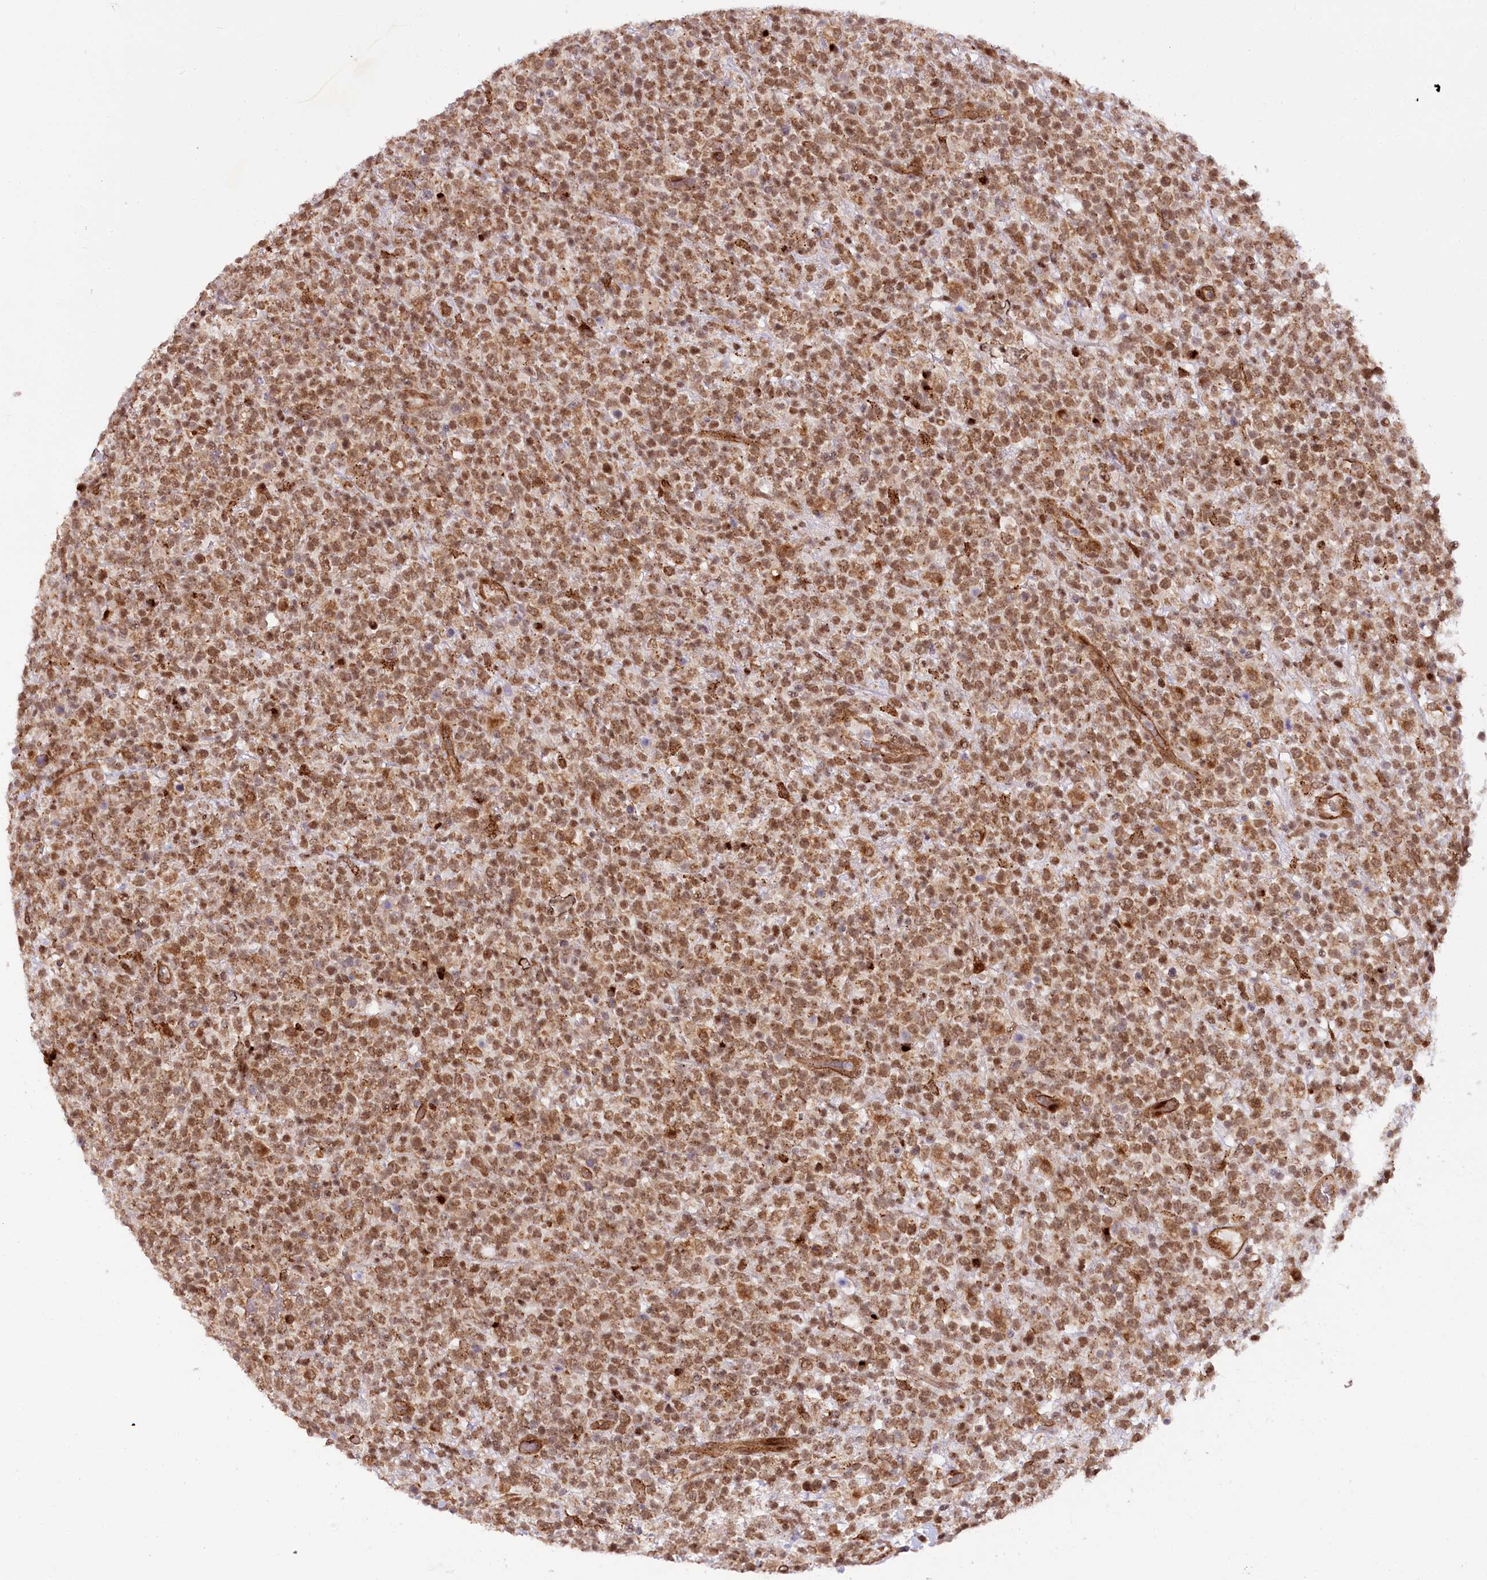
{"staining": {"intensity": "moderate", "quantity": ">75%", "location": "cytoplasmic/membranous,nuclear"}, "tissue": "lymphoma", "cell_type": "Tumor cells", "image_type": "cancer", "snomed": [{"axis": "morphology", "description": "Malignant lymphoma, non-Hodgkin's type, High grade"}, {"axis": "topography", "description": "Colon"}], "caption": "High-grade malignant lymphoma, non-Hodgkin's type tissue reveals moderate cytoplasmic/membranous and nuclear expression in approximately >75% of tumor cells", "gene": "COPG1", "patient": {"sex": "female", "age": 53}}